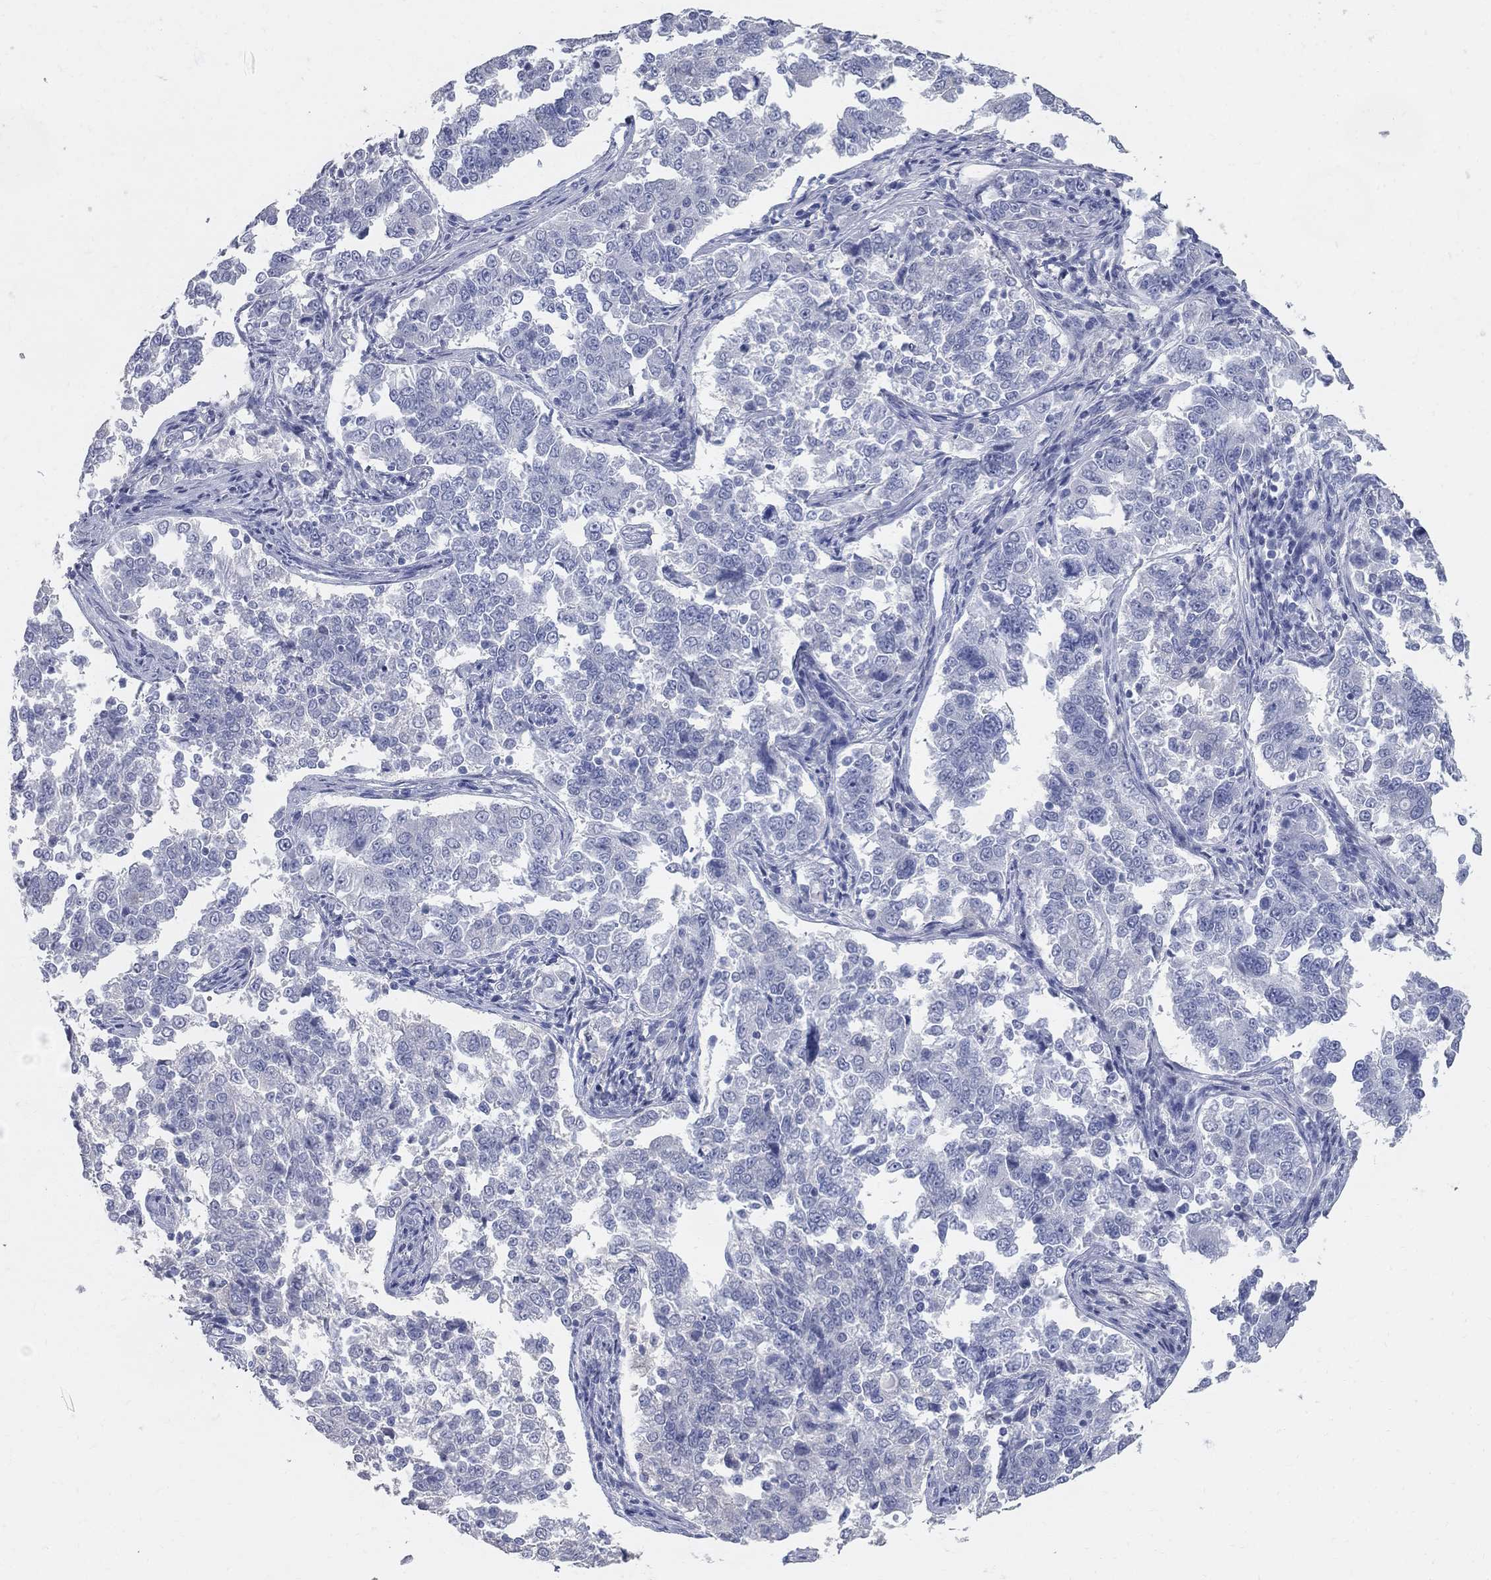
{"staining": {"intensity": "negative", "quantity": "none", "location": "none"}, "tissue": "endometrial cancer", "cell_type": "Tumor cells", "image_type": "cancer", "snomed": [{"axis": "morphology", "description": "Adenocarcinoma, NOS"}, {"axis": "topography", "description": "Endometrium"}], "caption": "The immunohistochemistry (IHC) photomicrograph has no significant expression in tumor cells of endometrial cancer (adenocarcinoma) tissue.", "gene": "AOX1", "patient": {"sex": "female", "age": 43}}